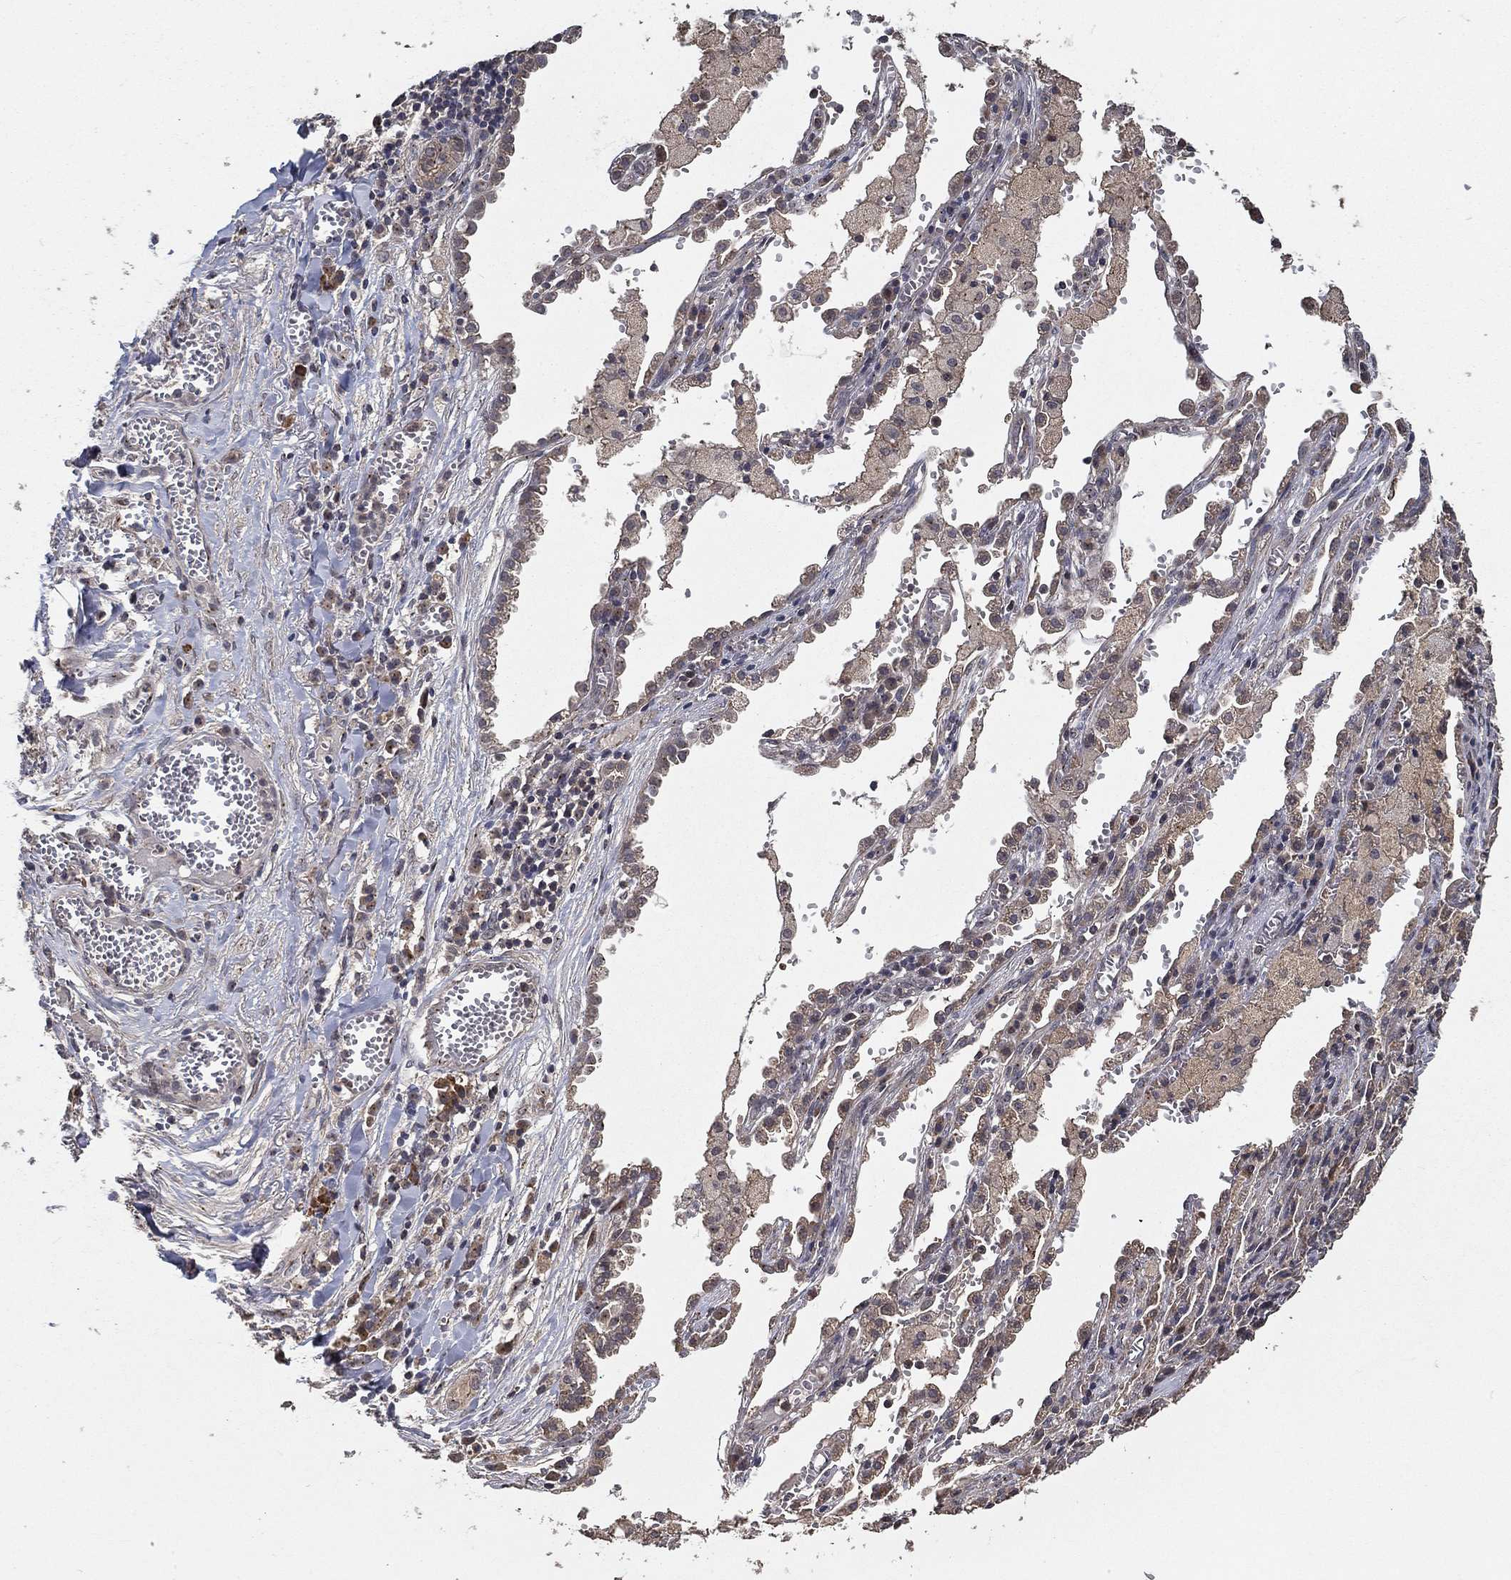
{"staining": {"intensity": "negative", "quantity": "none", "location": "none"}, "tissue": "lung cancer", "cell_type": "Tumor cells", "image_type": "cancer", "snomed": [{"axis": "morphology", "description": "Adenocarcinoma, NOS"}, {"axis": "topography", "description": "Lung"}], "caption": "Tumor cells show no significant protein expression in lung cancer. (DAB (3,3'-diaminobenzidine) immunohistochemistry, high magnification).", "gene": "PCNT", "patient": {"sex": "male", "age": 57}}